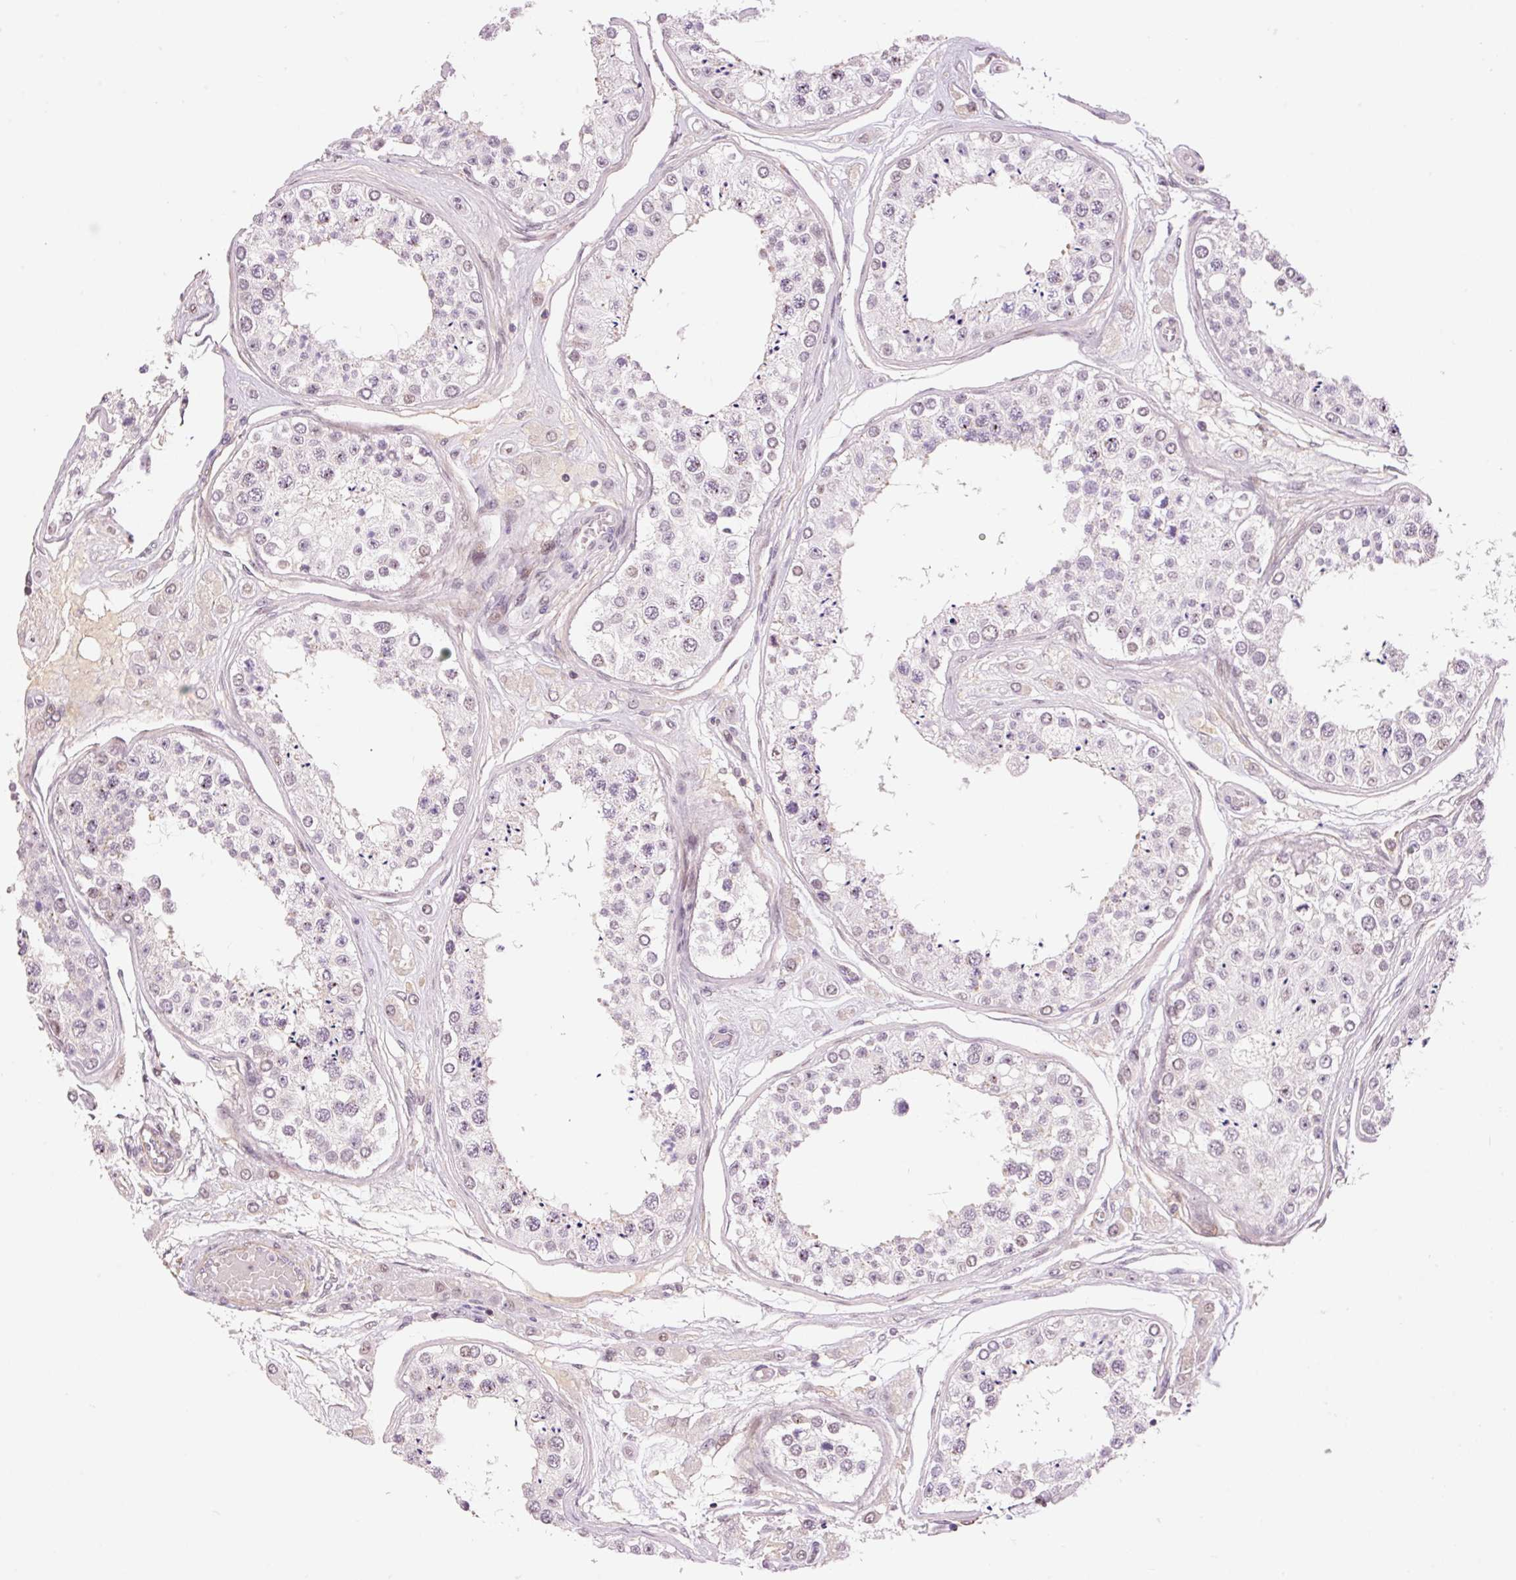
{"staining": {"intensity": "negative", "quantity": "none", "location": "none"}, "tissue": "testis", "cell_type": "Cells in seminiferous ducts", "image_type": "normal", "snomed": [{"axis": "morphology", "description": "Normal tissue, NOS"}, {"axis": "topography", "description": "Testis"}], "caption": "IHC photomicrograph of benign testis stained for a protein (brown), which displays no positivity in cells in seminiferous ducts.", "gene": "HNF1A", "patient": {"sex": "male", "age": 25}}